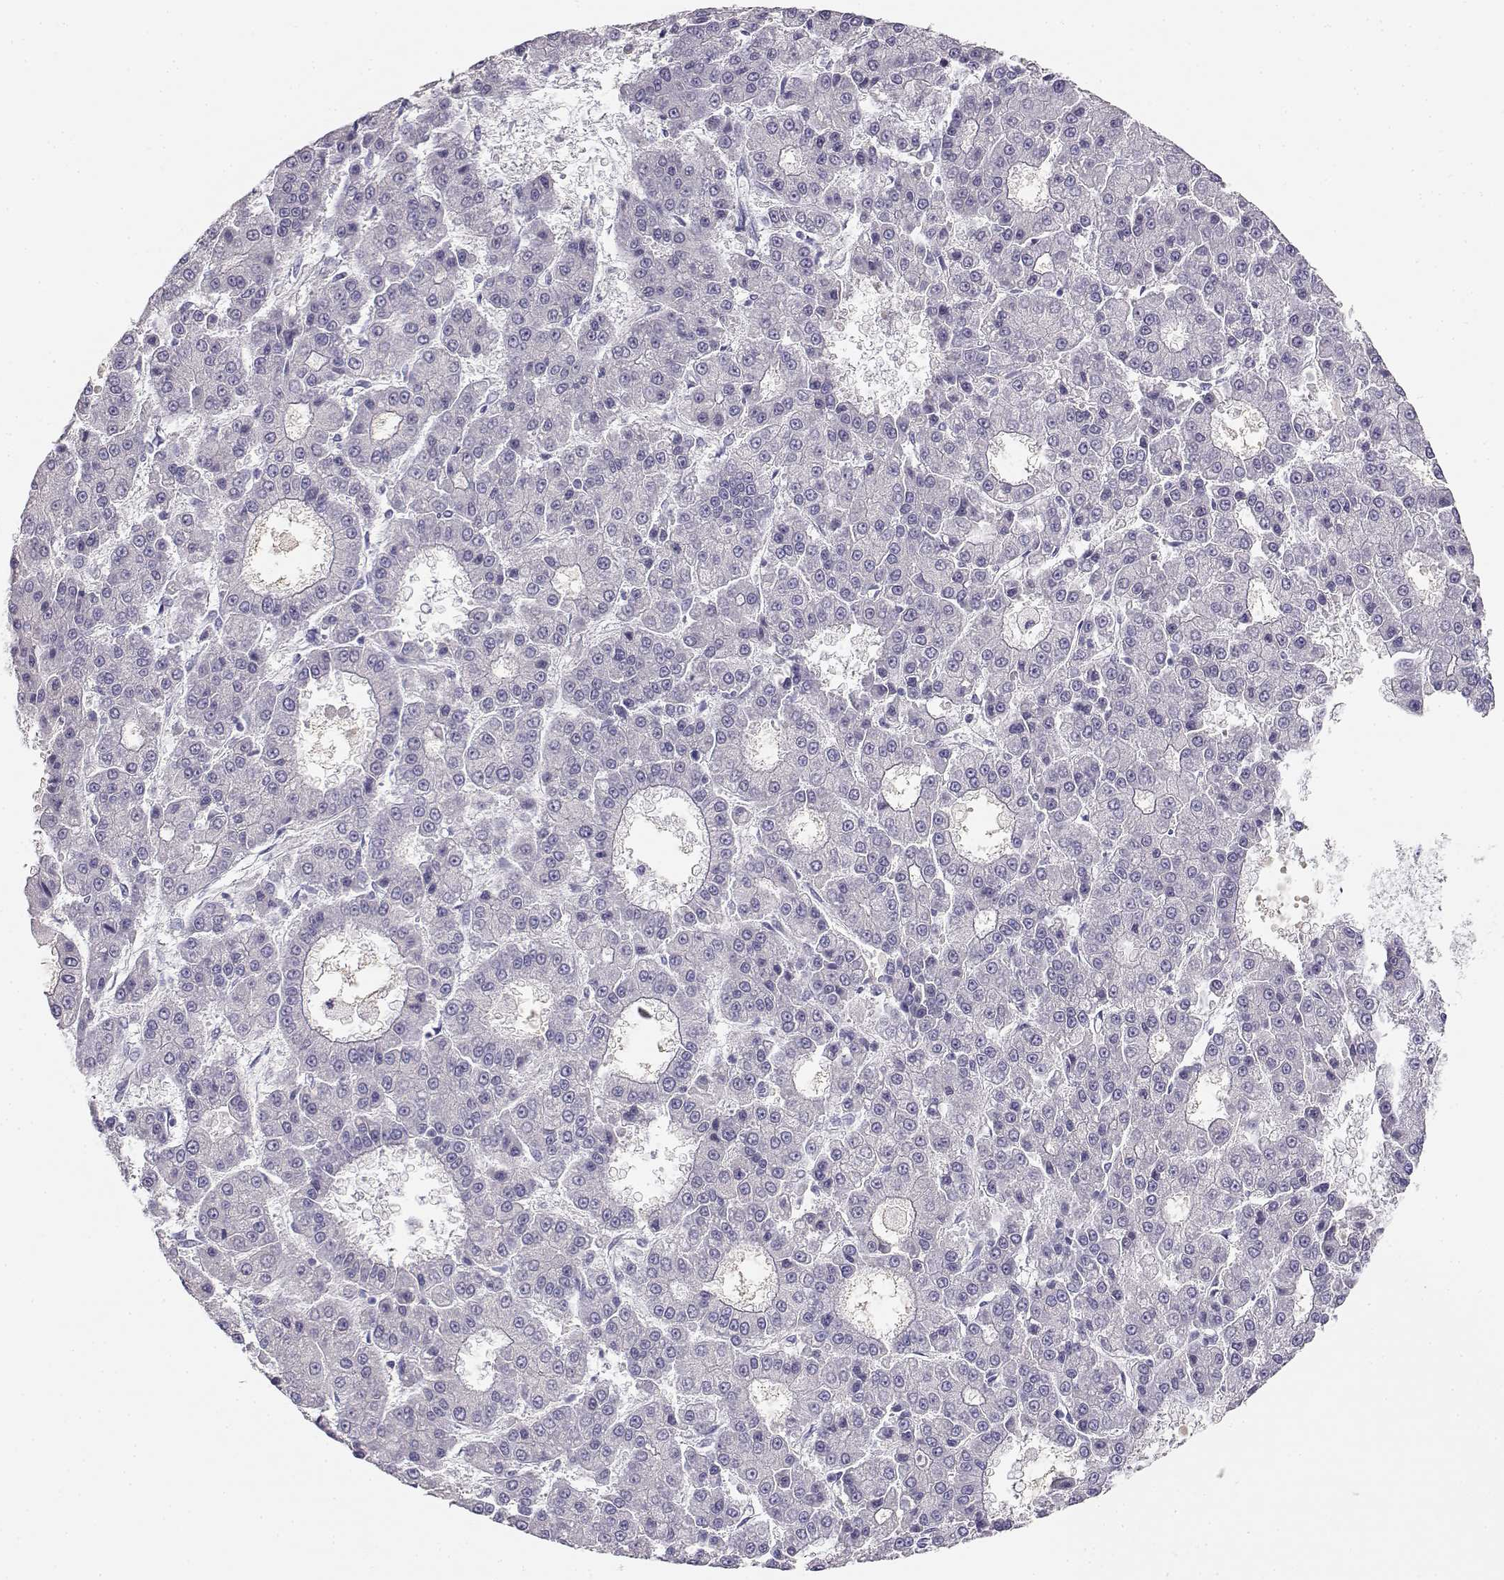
{"staining": {"intensity": "negative", "quantity": "none", "location": "none"}, "tissue": "liver cancer", "cell_type": "Tumor cells", "image_type": "cancer", "snomed": [{"axis": "morphology", "description": "Carcinoma, Hepatocellular, NOS"}, {"axis": "topography", "description": "Liver"}], "caption": "Immunohistochemistry (IHC) of human hepatocellular carcinoma (liver) shows no staining in tumor cells. (DAB immunohistochemistry with hematoxylin counter stain).", "gene": "GPR174", "patient": {"sex": "male", "age": 70}}